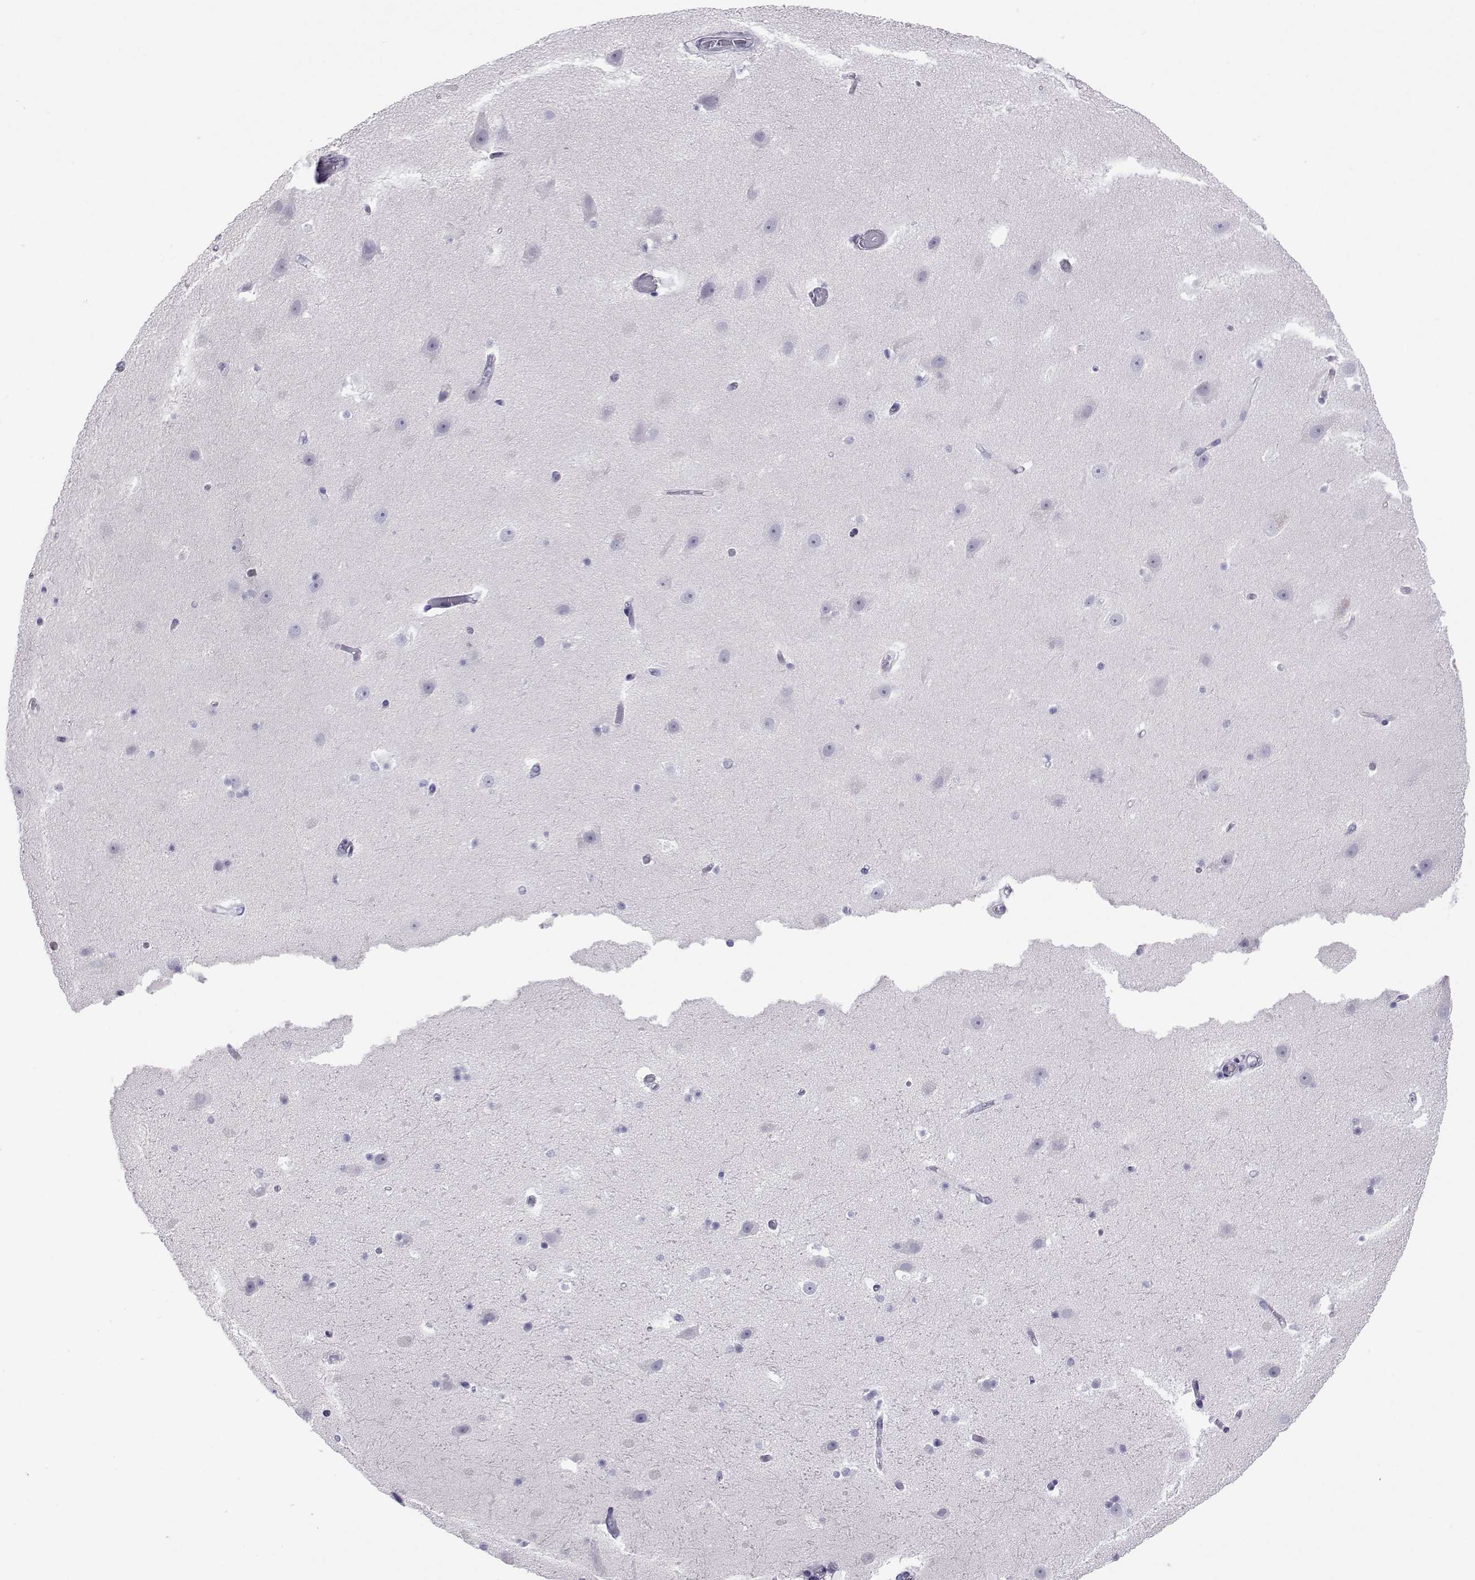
{"staining": {"intensity": "negative", "quantity": "none", "location": "none"}, "tissue": "hippocampus", "cell_type": "Glial cells", "image_type": "normal", "snomed": [{"axis": "morphology", "description": "Normal tissue, NOS"}, {"axis": "topography", "description": "Hippocampus"}], "caption": "Immunohistochemistry (IHC) micrograph of benign hippocampus stained for a protein (brown), which demonstrates no positivity in glial cells. The staining is performed using DAB (3,3'-diaminobenzidine) brown chromogen with nuclei counter-stained in using hematoxylin.", "gene": "PLIN4", "patient": {"sex": "male", "age": 26}}